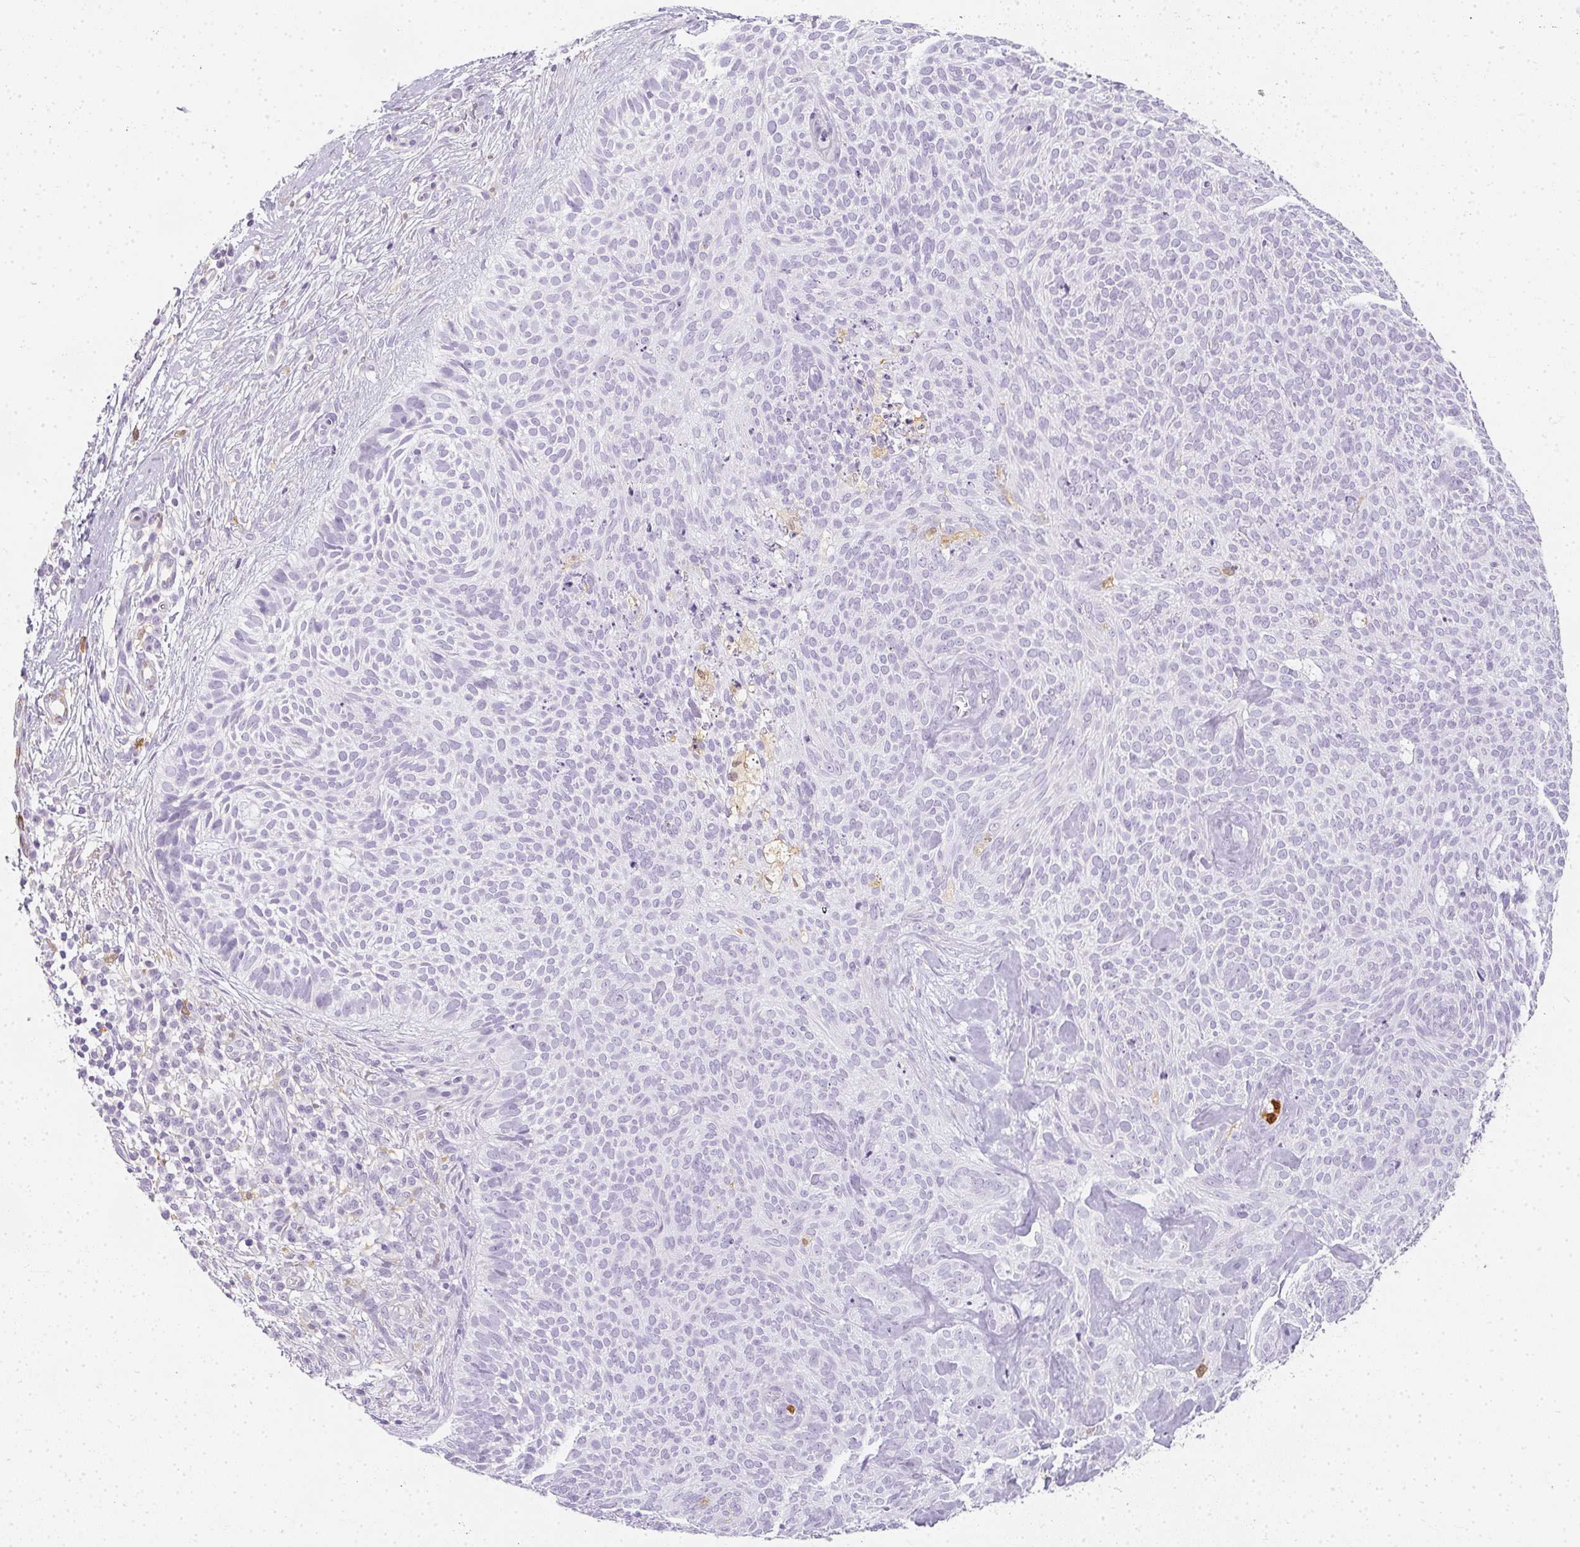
{"staining": {"intensity": "negative", "quantity": "none", "location": "none"}, "tissue": "skin cancer", "cell_type": "Tumor cells", "image_type": "cancer", "snomed": [{"axis": "morphology", "description": "Basal cell carcinoma"}, {"axis": "topography", "description": "Skin"}, {"axis": "topography", "description": "Skin of face"}], "caption": "Immunohistochemical staining of skin basal cell carcinoma displays no significant expression in tumor cells.", "gene": "HK3", "patient": {"sex": "female", "age": 82}}